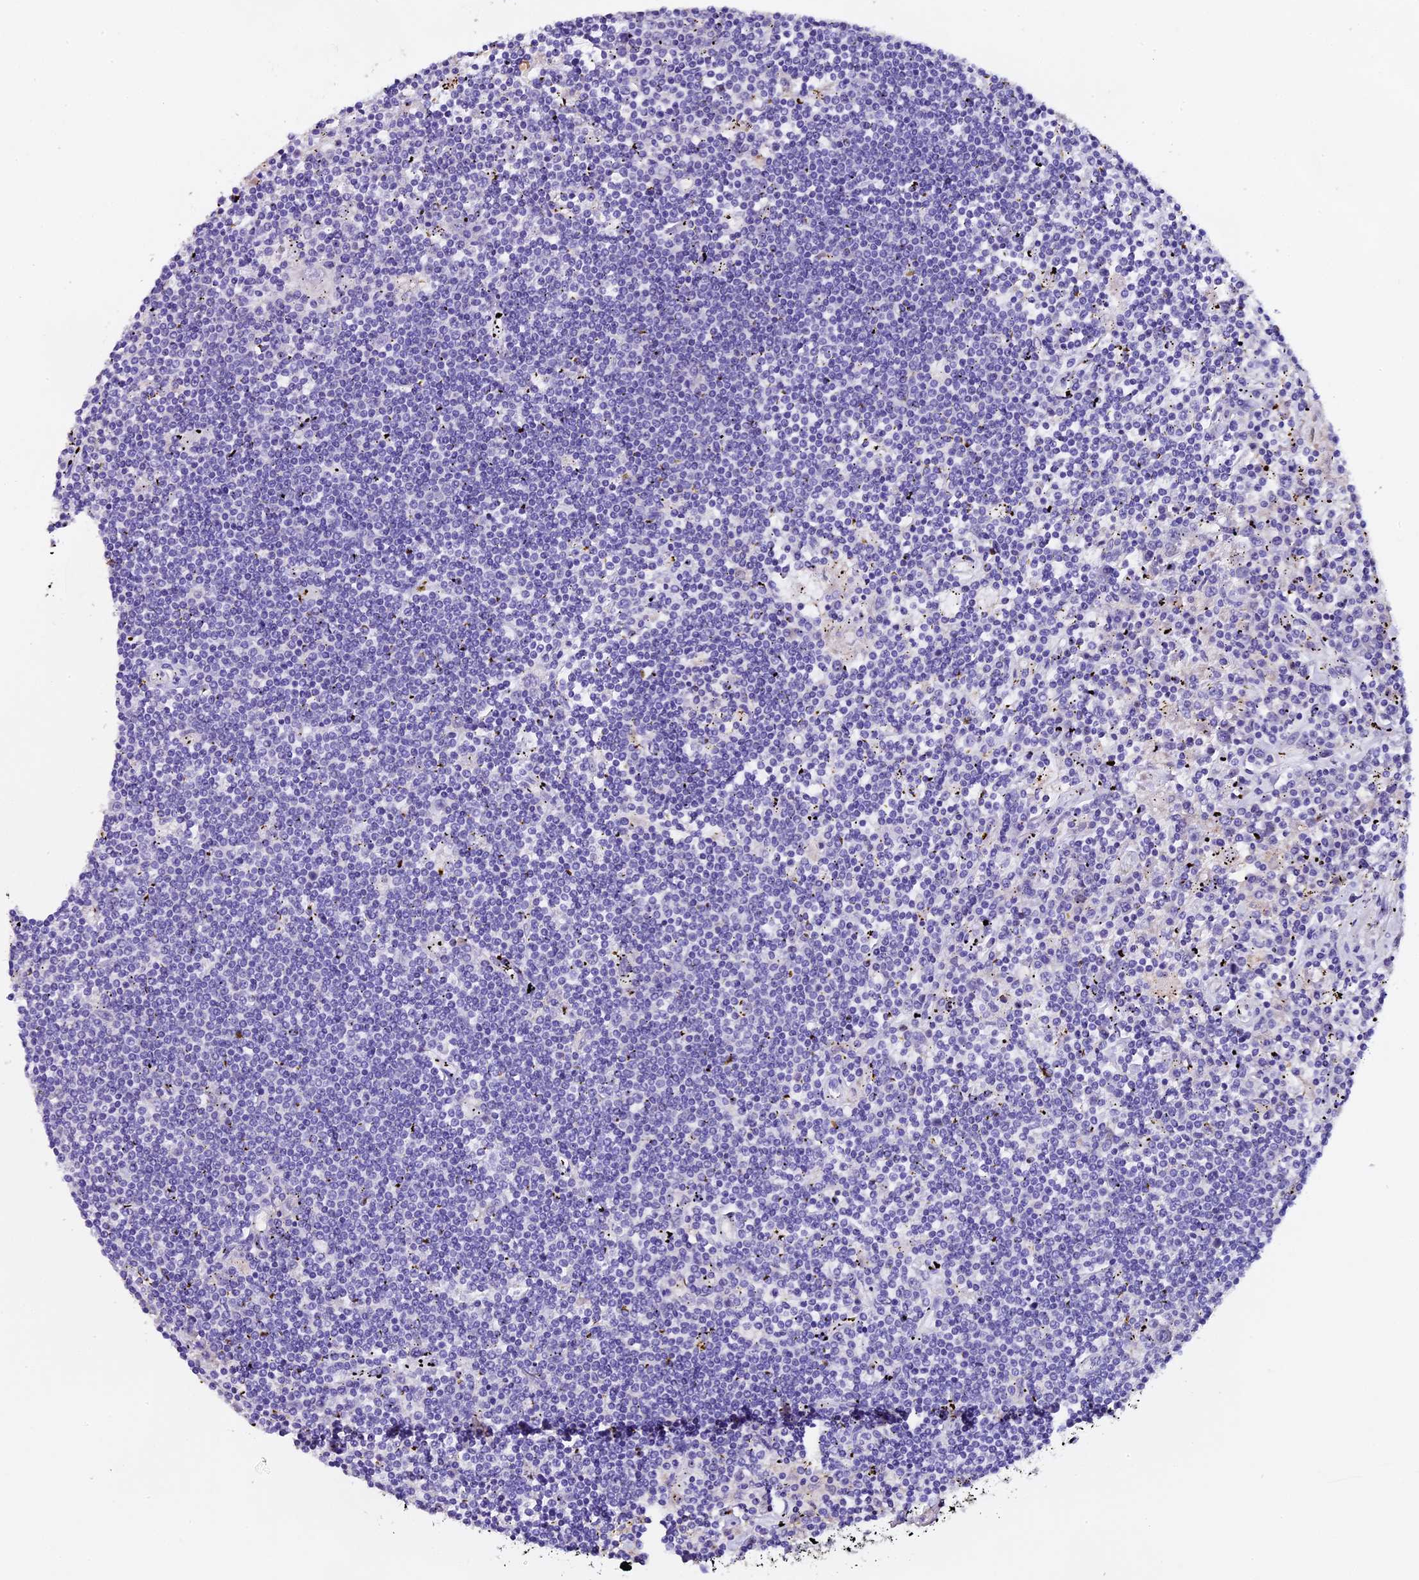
{"staining": {"intensity": "negative", "quantity": "none", "location": "none"}, "tissue": "lymphoma", "cell_type": "Tumor cells", "image_type": "cancer", "snomed": [{"axis": "morphology", "description": "Malignant lymphoma, non-Hodgkin's type, Low grade"}, {"axis": "topography", "description": "Spleen"}], "caption": "An immunohistochemistry (IHC) micrograph of malignant lymphoma, non-Hodgkin's type (low-grade) is shown. There is no staining in tumor cells of malignant lymphoma, non-Hodgkin's type (low-grade).", "gene": "FBXW9", "patient": {"sex": "male", "age": 76}}